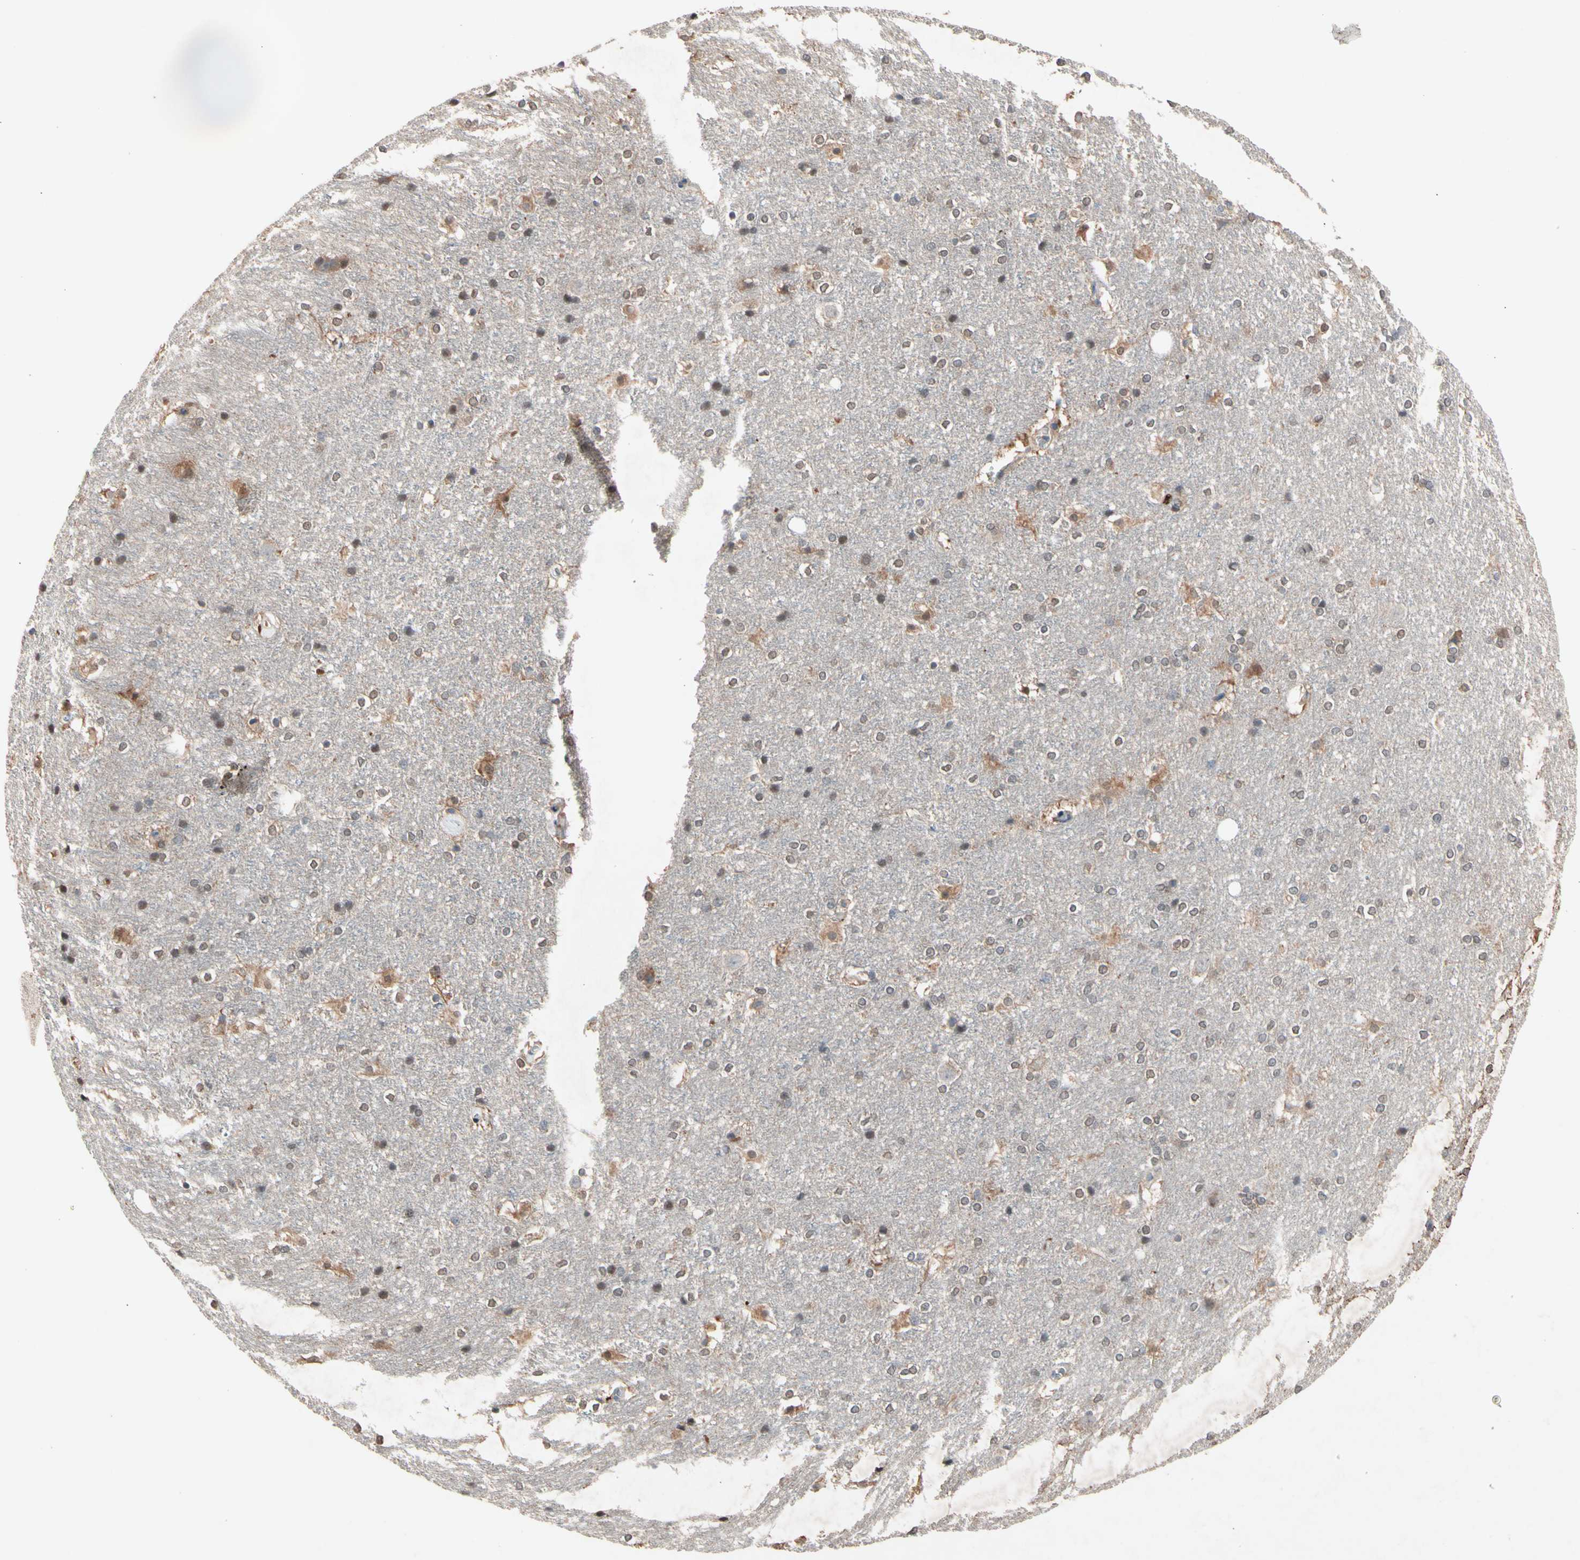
{"staining": {"intensity": "negative", "quantity": "none", "location": "none"}, "tissue": "hippocampus", "cell_type": "Glial cells", "image_type": "normal", "snomed": [{"axis": "morphology", "description": "Normal tissue, NOS"}, {"axis": "topography", "description": "Hippocampus"}], "caption": "High power microscopy histopathology image of an immunohistochemistry (IHC) micrograph of unremarkable hippocampus, revealing no significant positivity in glial cells. (DAB immunohistochemistry, high magnification).", "gene": "PRDX4", "patient": {"sex": "female", "age": 19}}